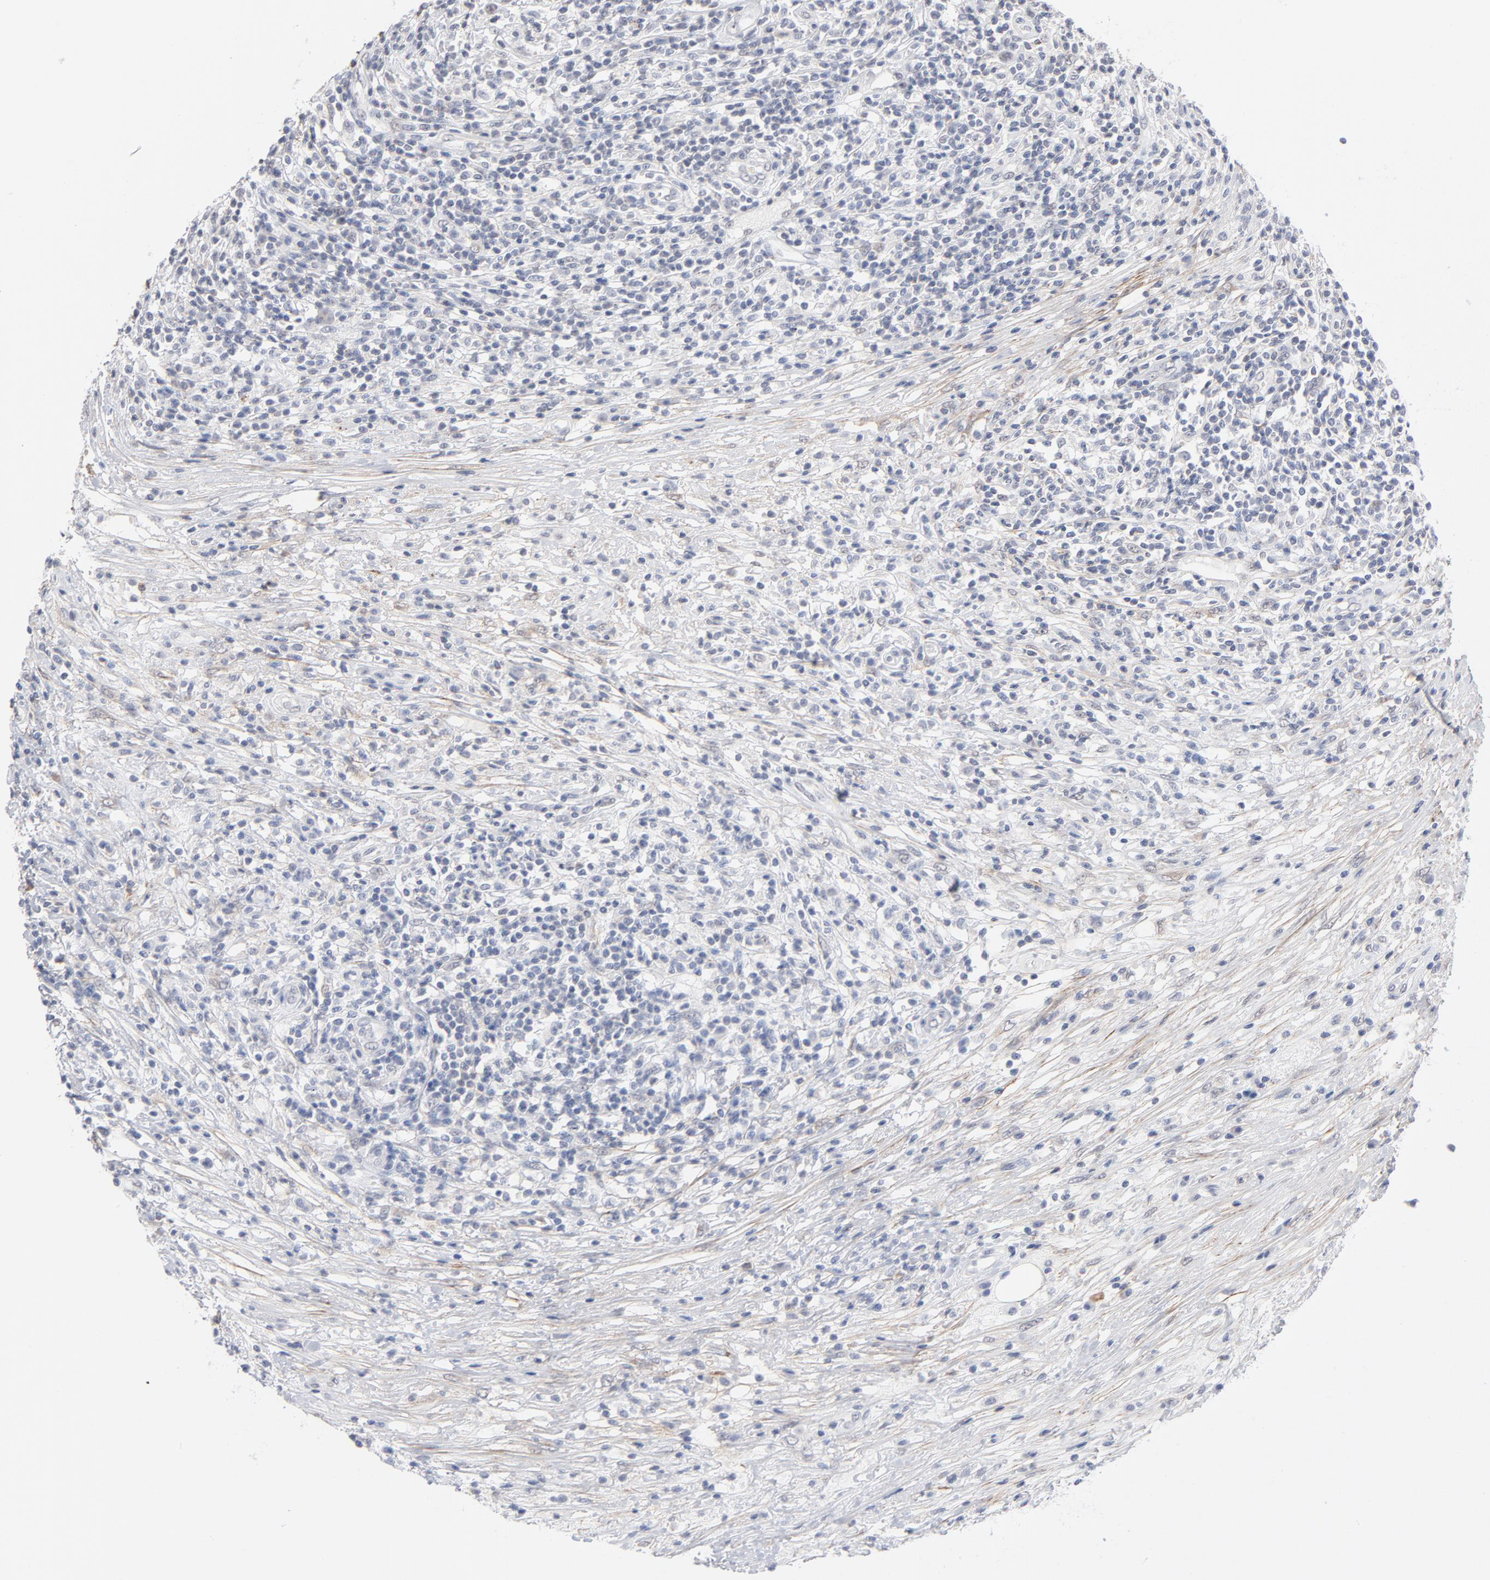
{"staining": {"intensity": "negative", "quantity": "none", "location": "none"}, "tissue": "lymphoma", "cell_type": "Tumor cells", "image_type": "cancer", "snomed": [{"axis": "morphology", "description": "Malignant lymphoma, non-Hodgkin's type, High grade"}, {"axis": "topography", "description": "Lymph node"}], "caption": "Histopathology image shows no protein staining in tumor cells of lymphoma tissue.", "gene": "LTBP2", "patient": {"sex": "female", "age": 84}}